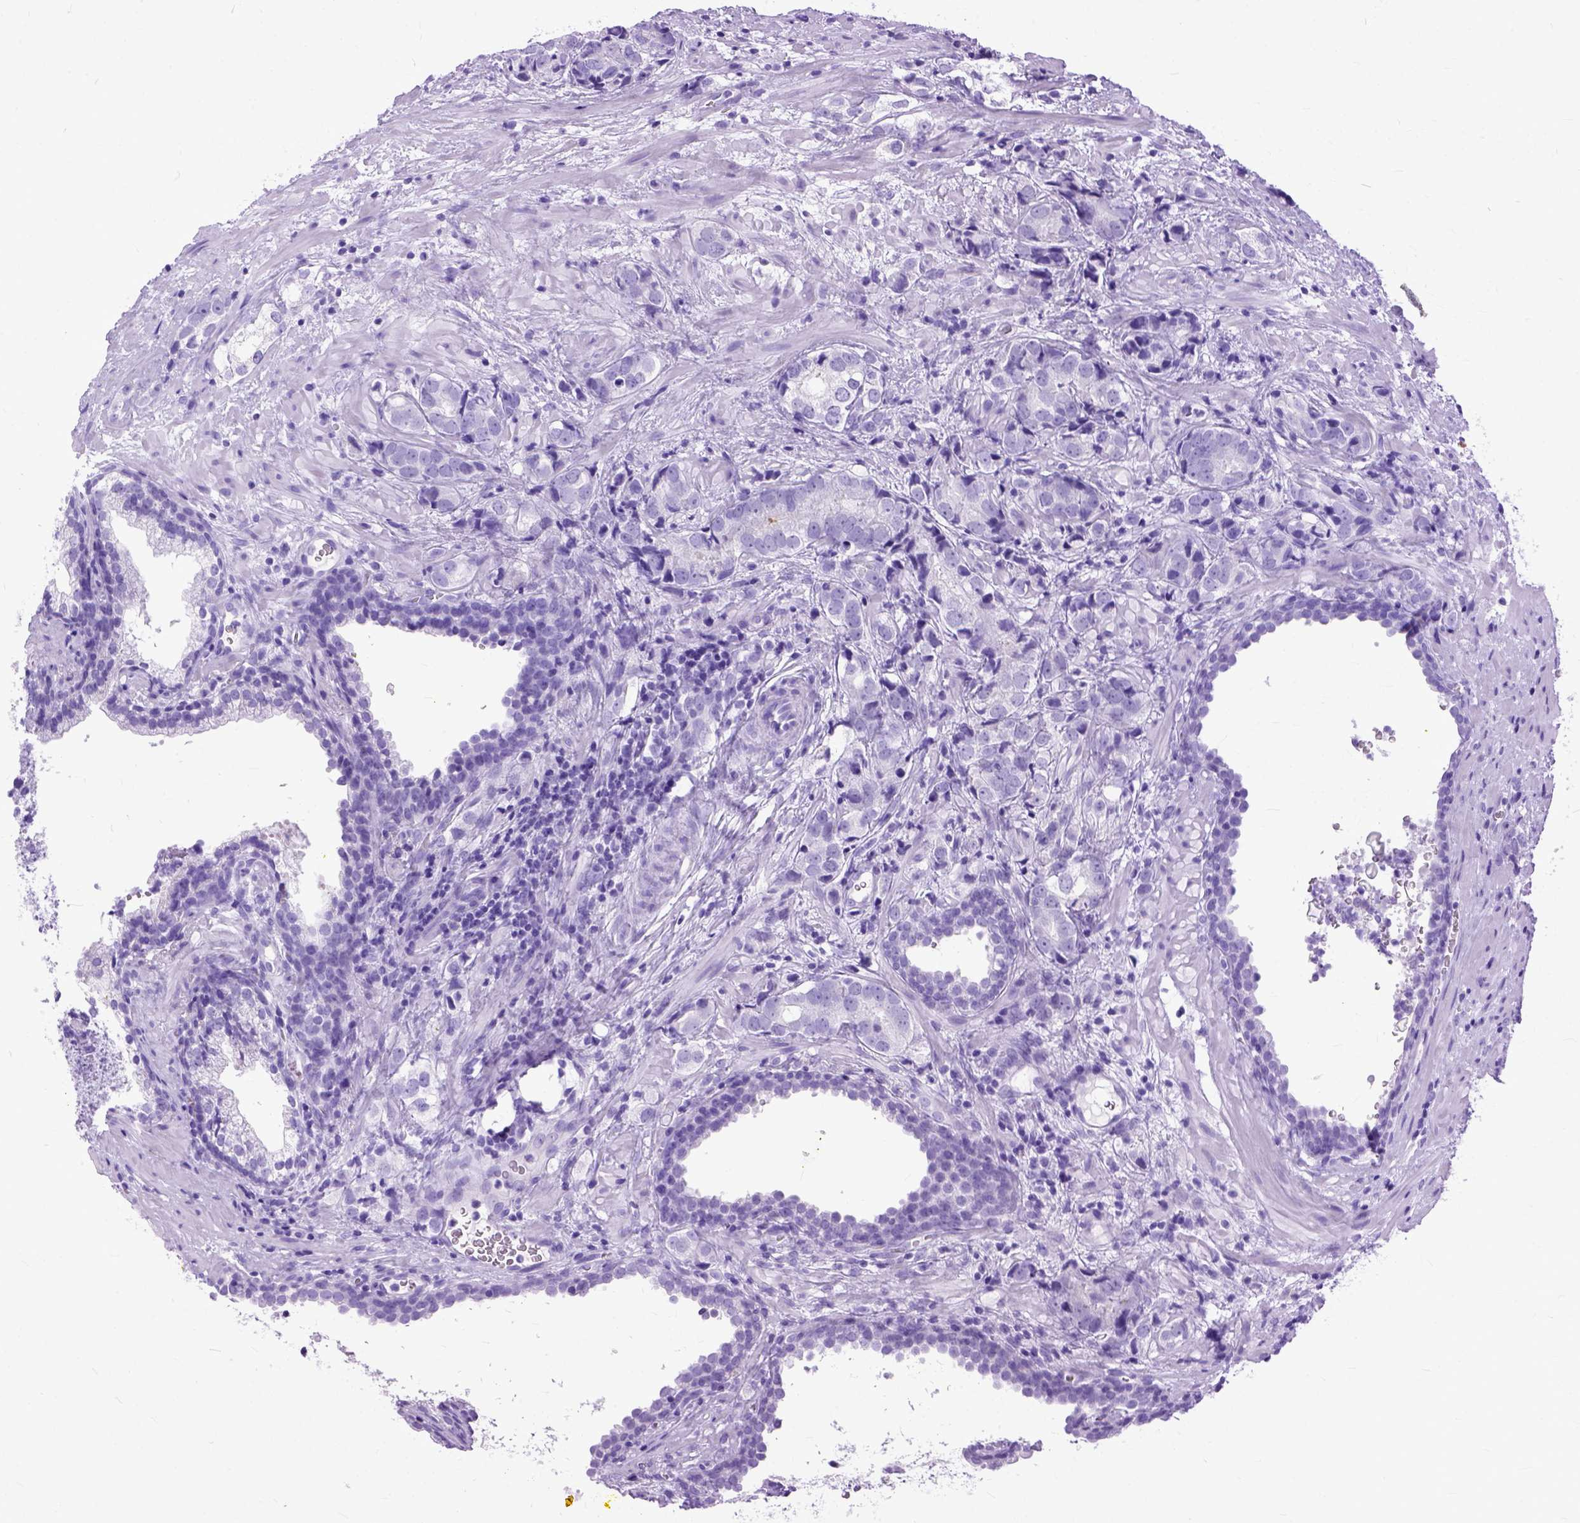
{"staining": {"intensity": "negative", "quantity": "none", "location": "none"}, "tissue": "prostate cancer", "cell_type": "Tumor cells", "image_type": "cancer", "snomed": [{"axis": "morphology", "description": "Adenocarcinoma, NOS"}, {"axis": "topography", "description": "Prostate and seminal vesicle, NOS"}], "caption": "DAB immunohistochemical staining of prostate cancer reveals no significant staining in tumor cells.", "gene": "GNGT1", "patient": {"sex": "male", "age": 63}}